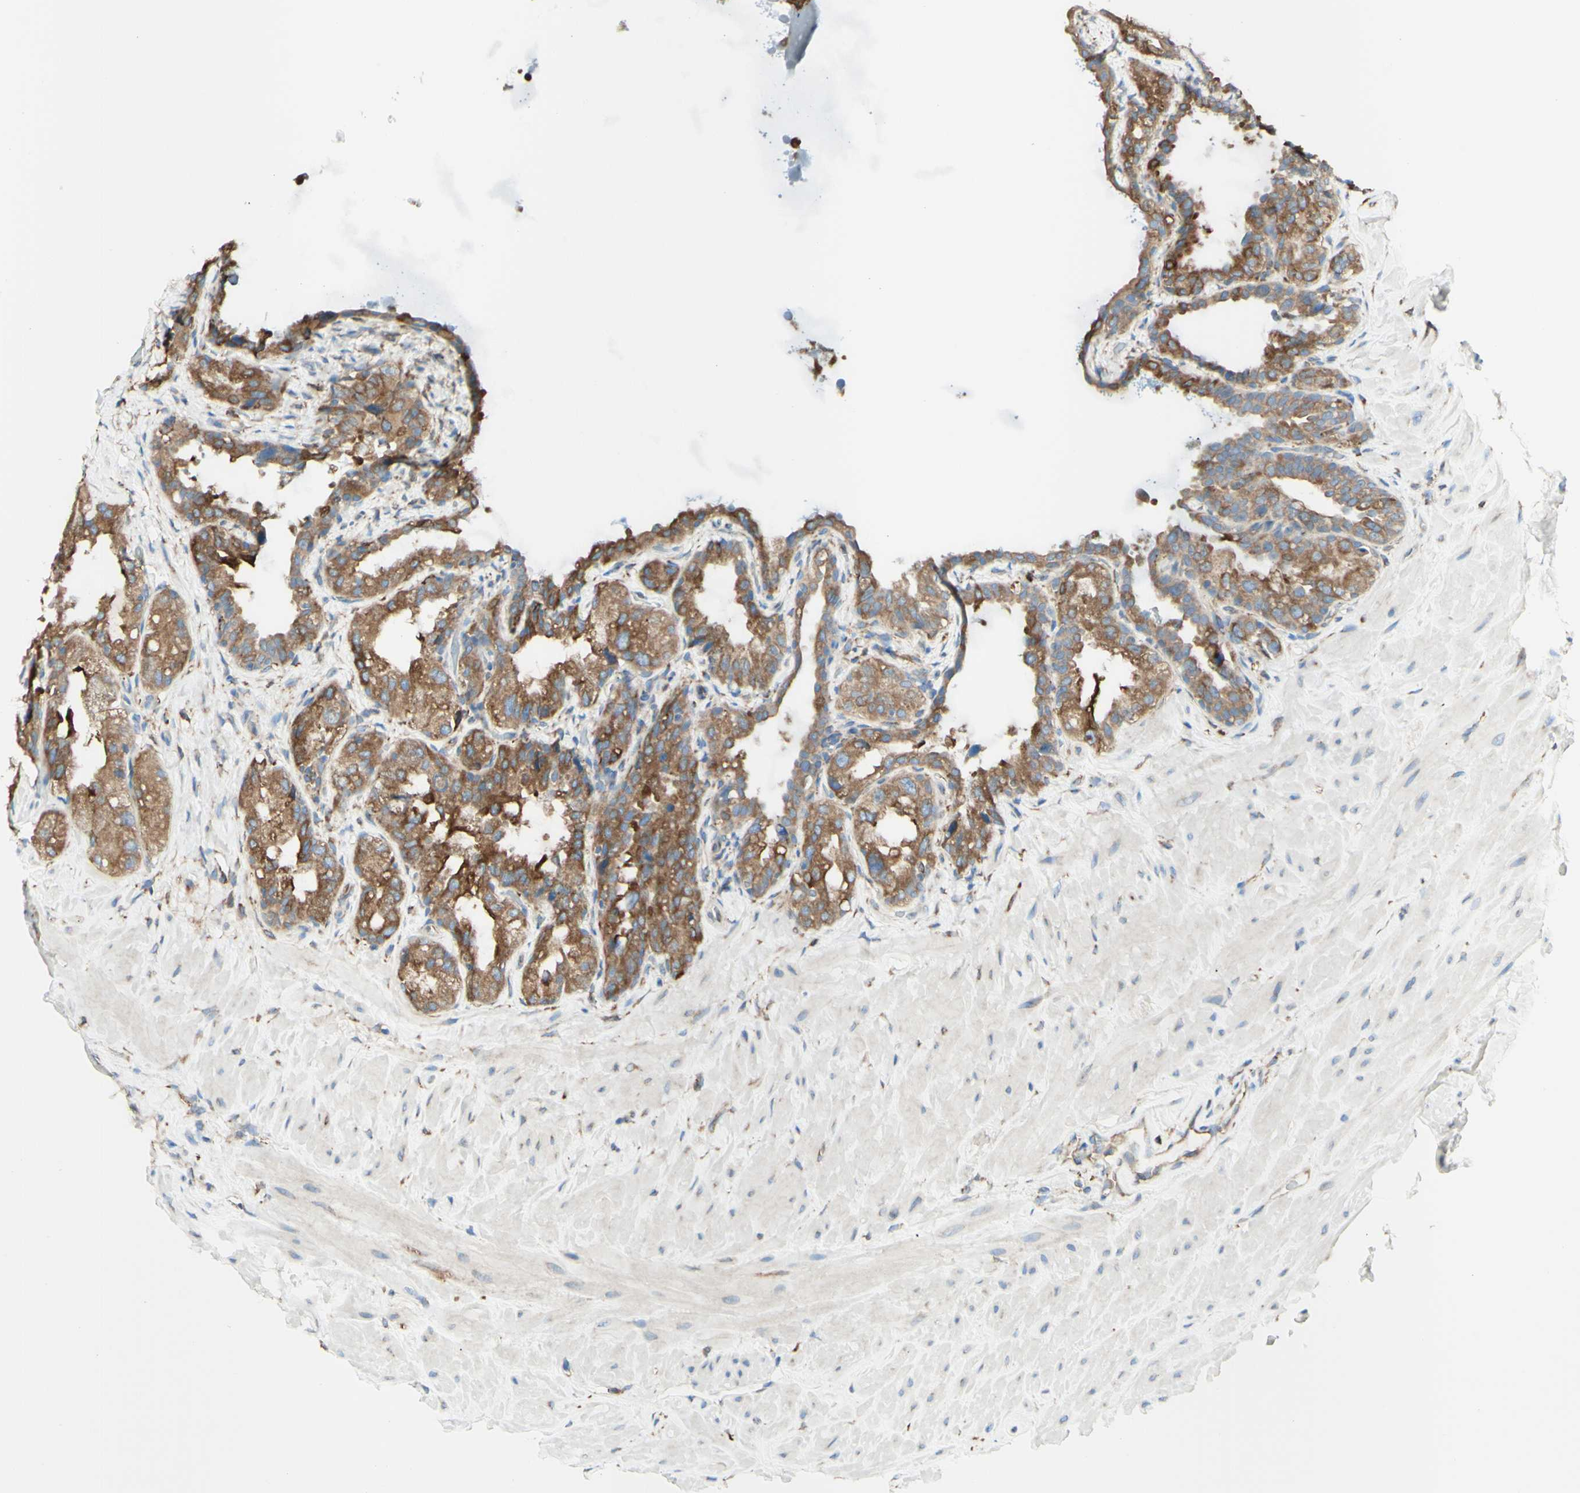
{"staining": {"intensity": "moderate", "quantity": ">75%", "location": "cytoplasmic/membranous"}, "tissue": "seminal vesicle", "cell_type": "Glandular cells", "image_type": "normal", "snomed": [{"axis": "morphology", "description": "Normal tissue, NOS"}, {"axis": "topography", "description": "Seminal veicle"}], "caption": "Glandular cells exhibit medium levels of moderate cytoplasmic/membranous staining in approximately >75% of cells in unremarkable human seminal vesicle. (Stains: DAB in brown, nuclei in blue, Microscopy: brightfield microscopy at high magnification).", "gene": "DNAJB11", "patient": {"sex": "male", "age": 68}}